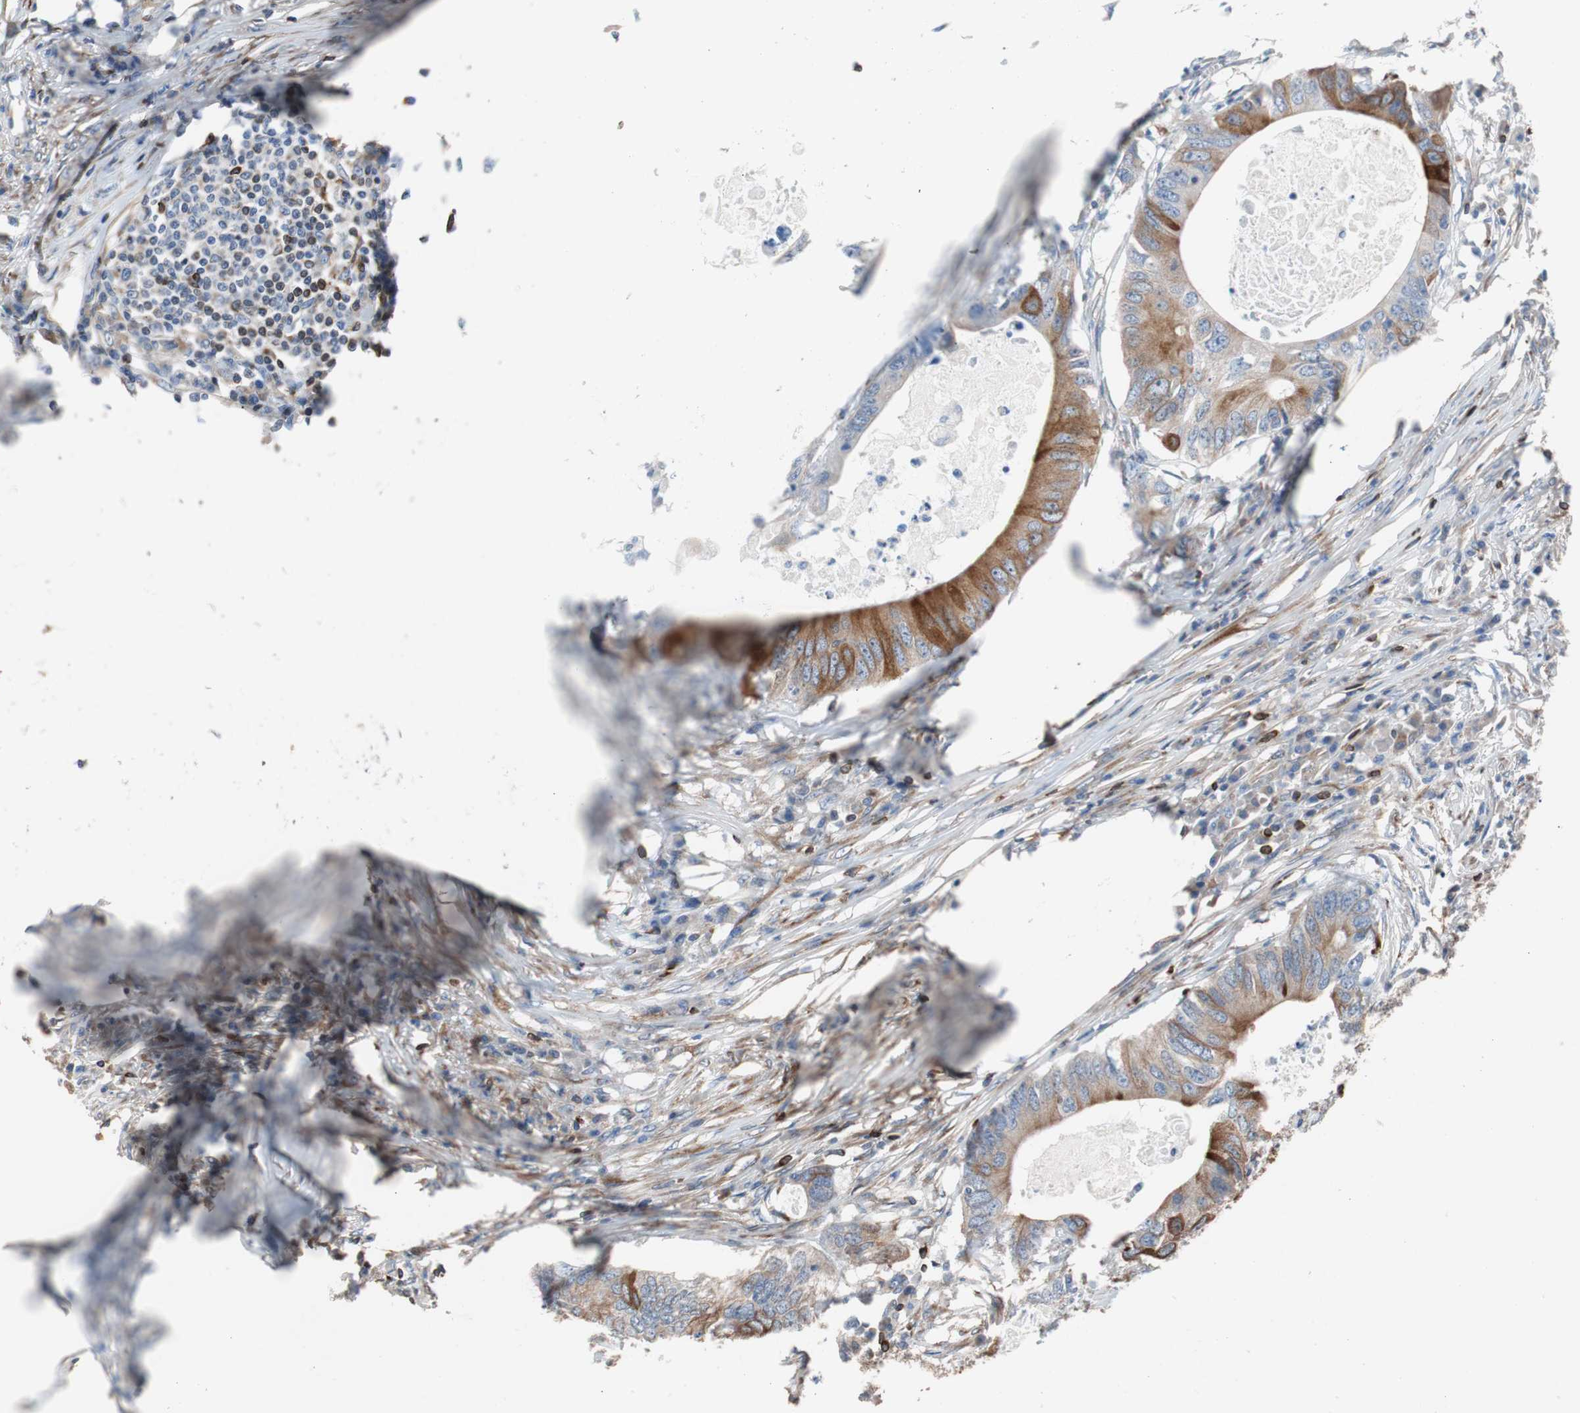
{"staining": {"intensity": "moderate", "quantity": ">75%", "location": "cytoplasmic/membranous"}, "tissue": "colorectal cancer", "cell_type": "Tumor cells", "image_type": "cancer", "snomed": [{"axis": "morphology", "description": "Adenocarcinoma, NOS"}, {"axis": "topography", "description": "Colon"}], "caption": "Immunohistochemistry of colorectal adenocarcinoma reveals medium levels of moderate cytoplasmic/membranous positivity in about >75% of tumor cells.", "gene": "PBXIP1", "patient": {"sex": "male", "age": 71}}